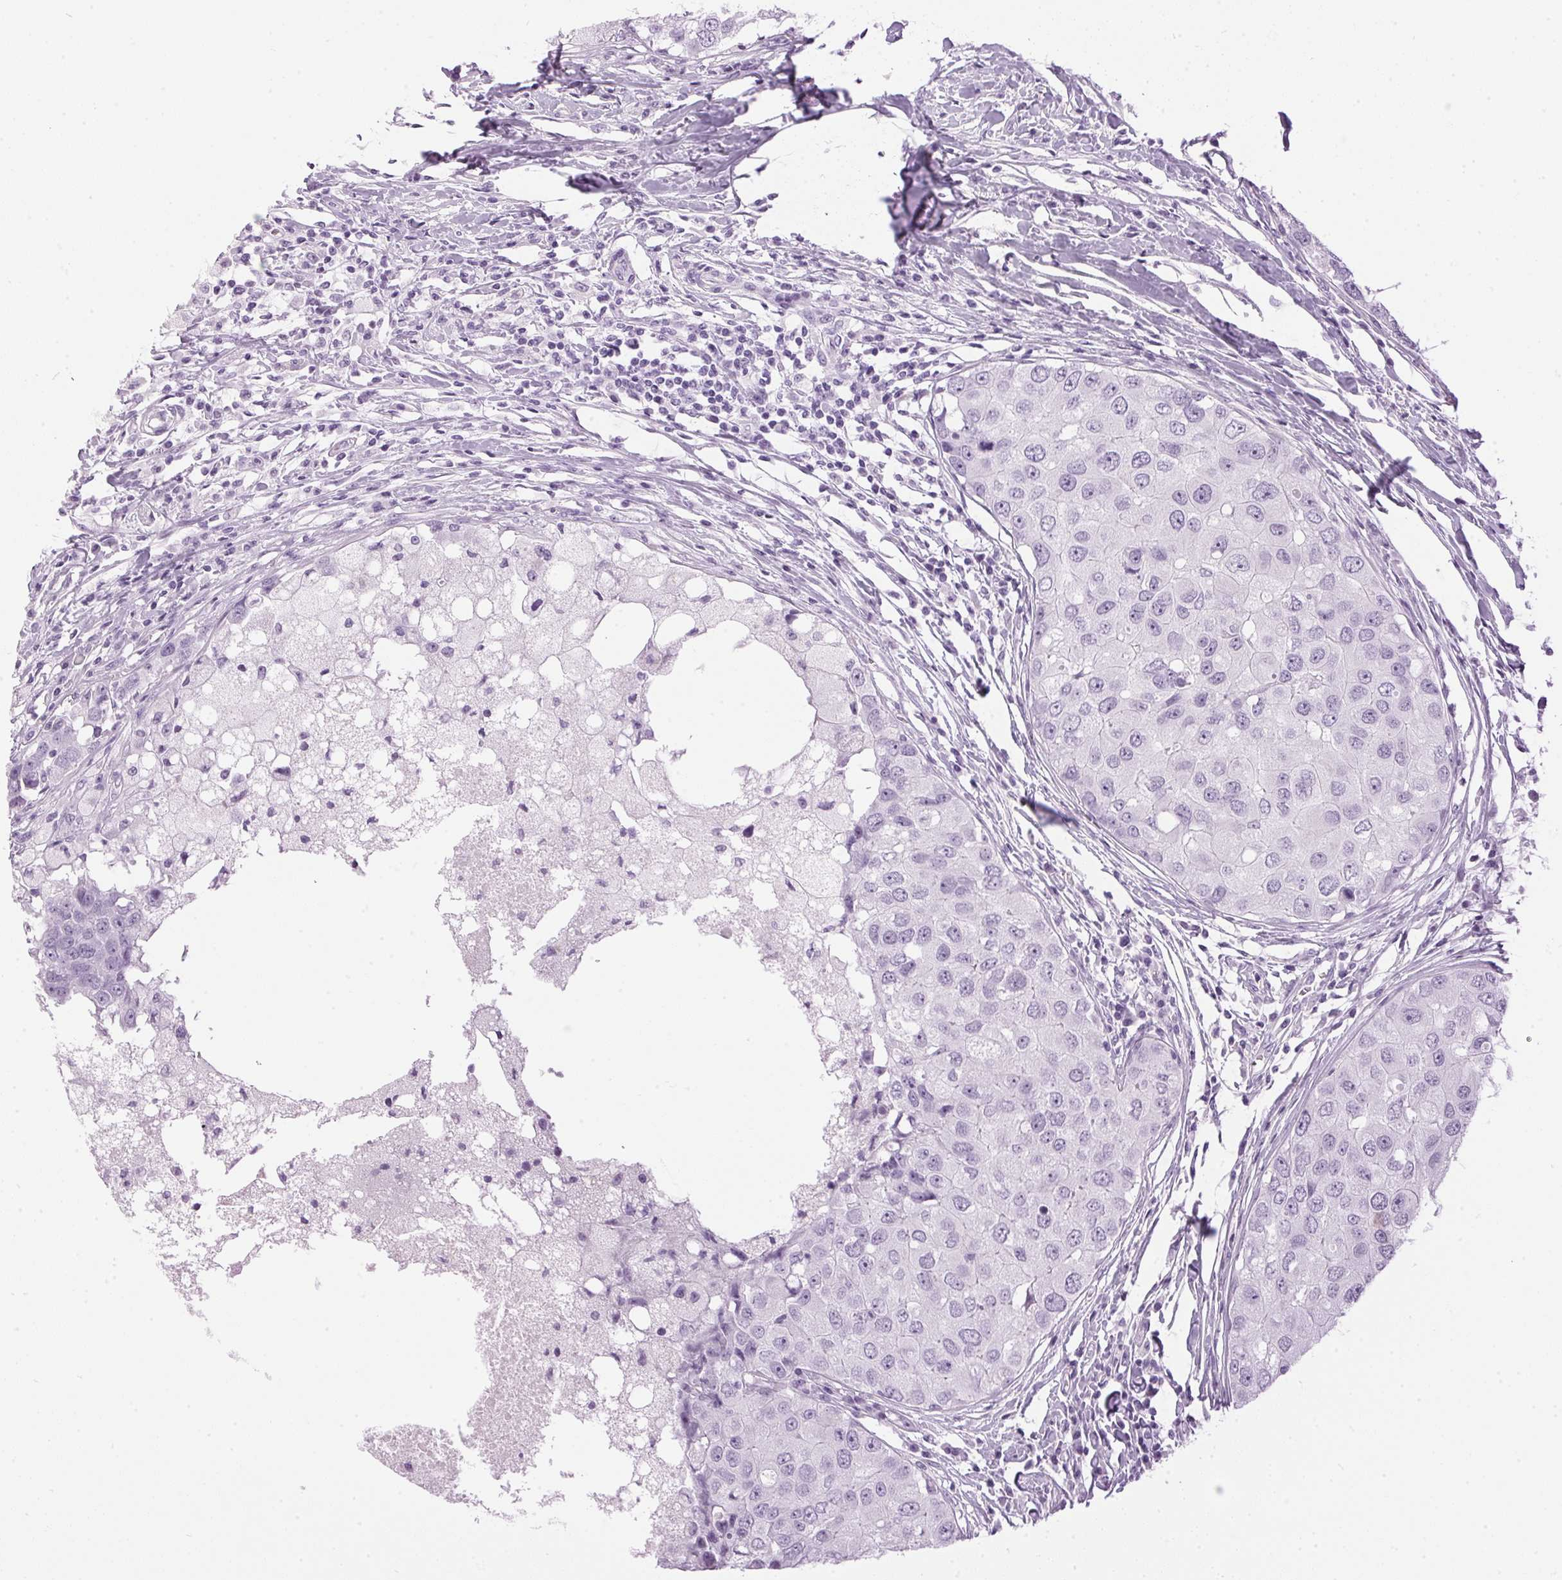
{"staining": {"intensity": "negative", "quantity": "none", "location": "none"}, "tissue": "breast cancer", "cell_type": "Tumor cells", "image_type": "cancer", "snomed": [{"axis": "morphology", "description": "Duct carcinoma"}, {"axis": "topography", "description": "Breast"}], "caption": "A high-resolution photomicrograph shows IHC staining of breast infiltrating ductal carcinoma, which displays no significant expression in tumor cells.", "gene": "SP7", "patient": {"sex": "female", "age": 27}}